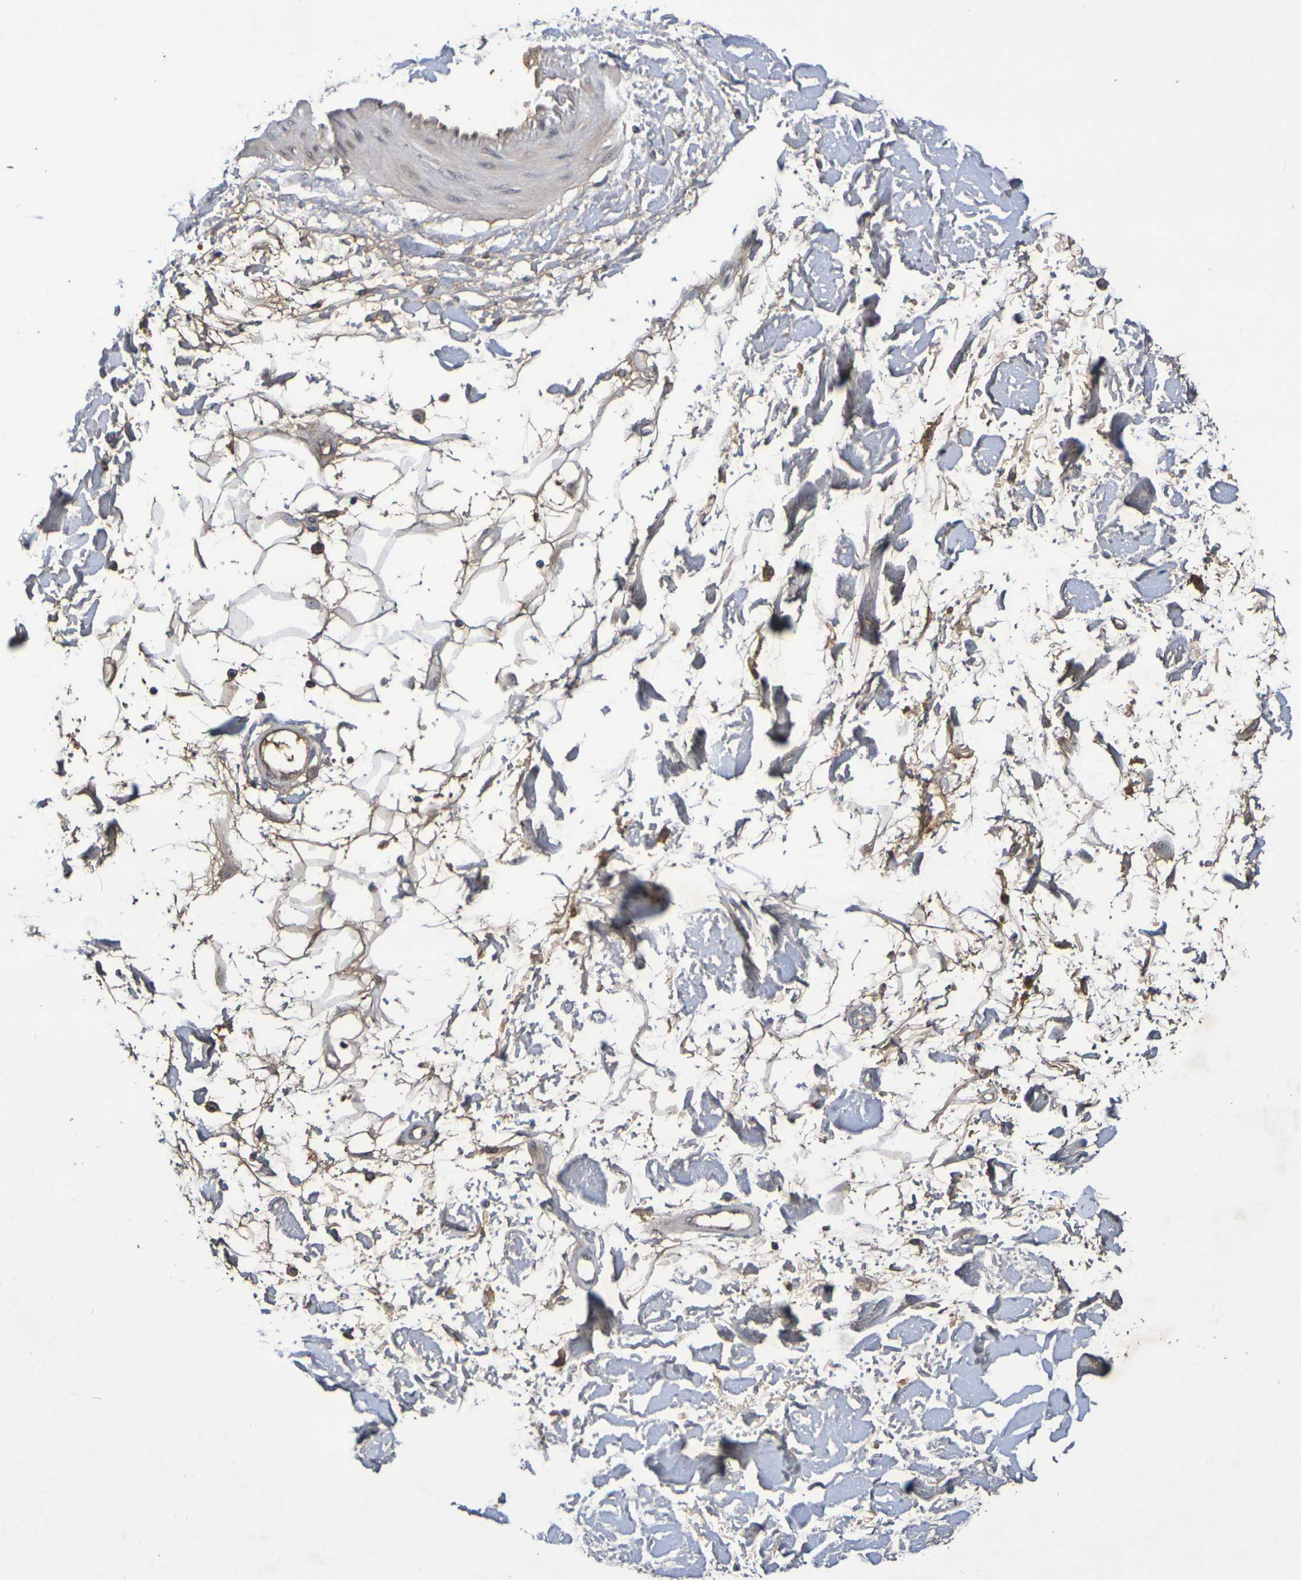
{"staining": {"intensity": "weak", "quantity": "25%-75%", "location": "cytoplasmic/membranous"}, "tissue": "adipose tissue", "cell_type": "Adipocytes", "image_type": "normal", "snomed": [{"axis": "morphology", "description": "Squamous cell carcinoma, NOS"}, {"axis": "topography", "description": "Skin"}], "caption": "Protein positivity by immunohistochemistry reveals weak cytoplasmic/membranous expression in about 25%-75% of adipocytes in benign adipose tissue. (DAB IHC with brightfield microscopy, high magnification).", "gene": "TERF2", "patient": {"sex": "male", "age": 83}}